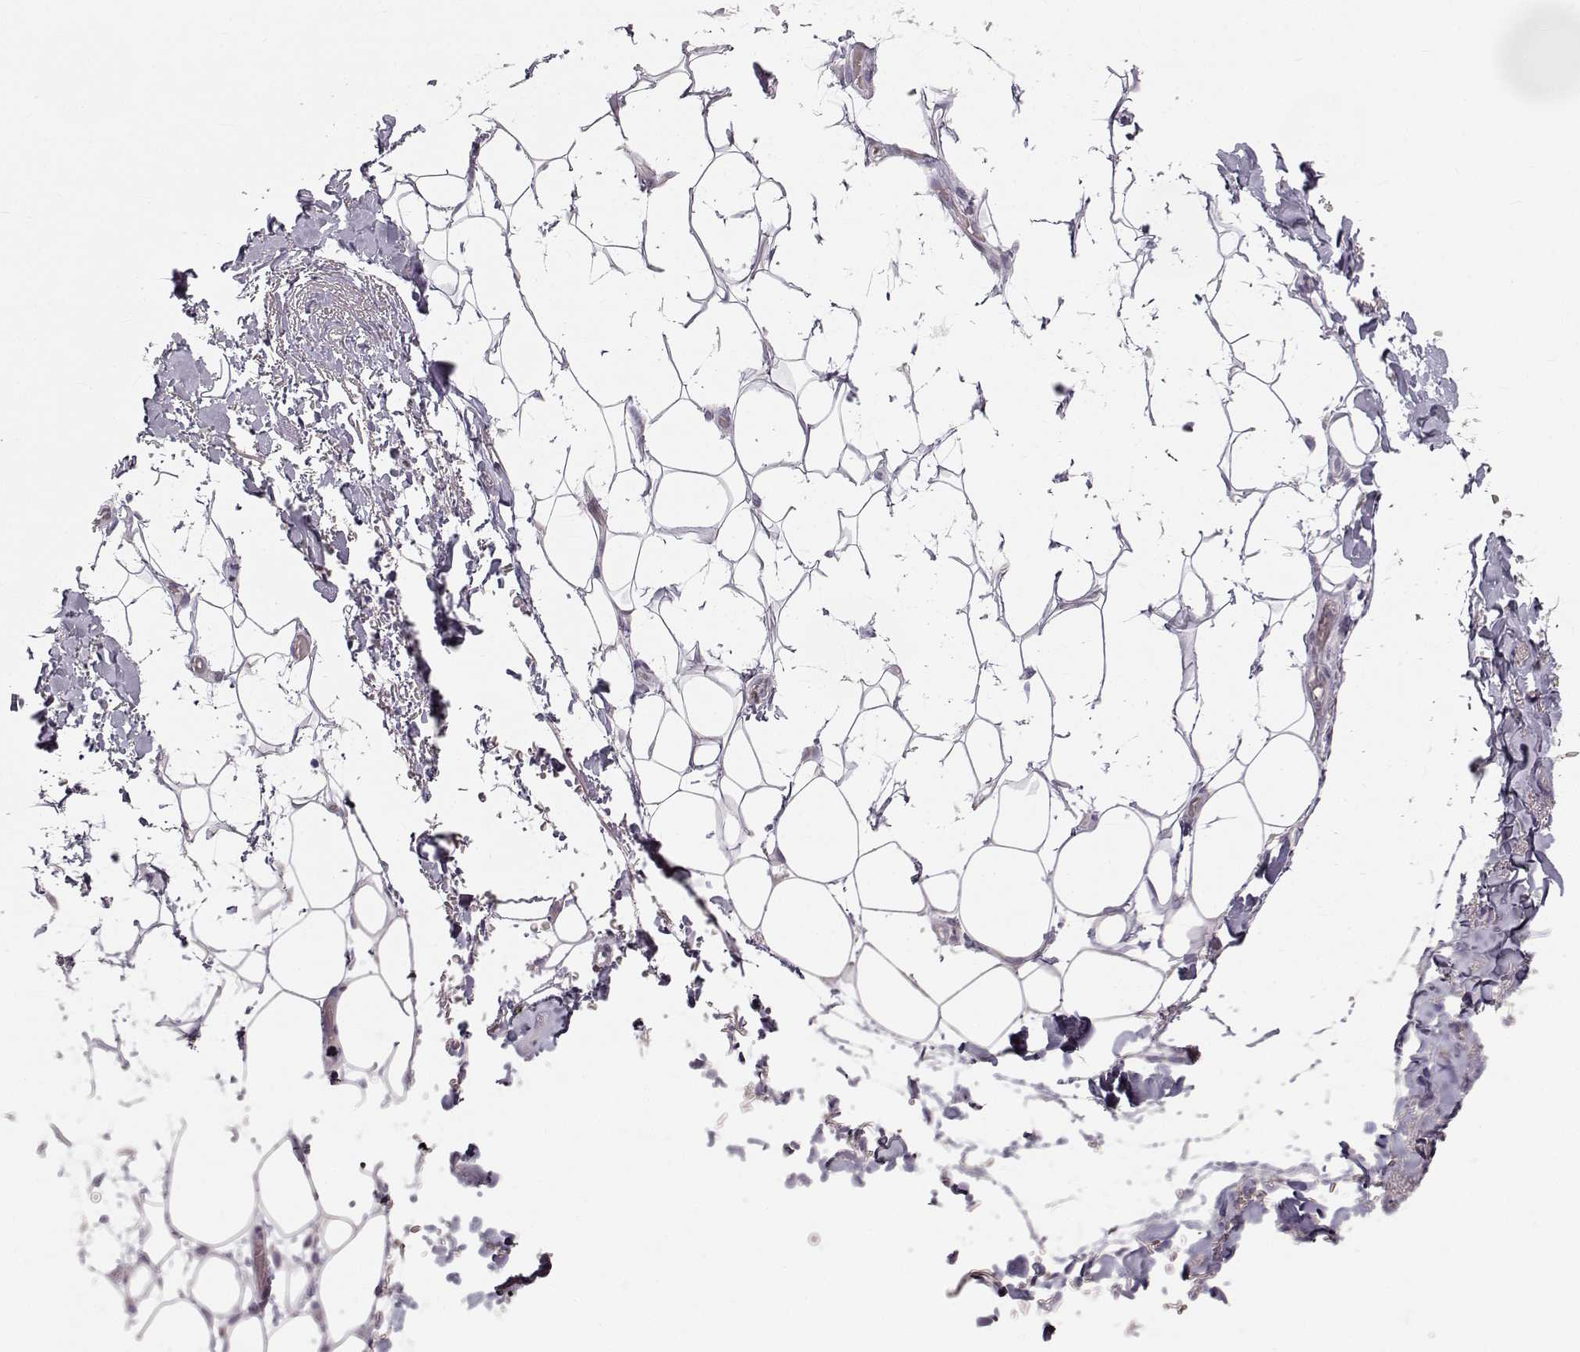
{"staining": {"intensity": "negative", "quantity": "none", "location": "none"}, "tissue": "adipose tissue", "cell_type": "Adipocytes", "image_type": "normal", "snomed": [{"axis": "morphology", "description": "Normal tissue, NOS"}, {"axis": "topography", "description": "Anal"}, {"axis": "topography", "description": "Peripheral nerve tissue"}], "caption": "This is a histopathology image of immunohistochemistry (IHC) staining of unremarkable adipose tissue, which shows no expression in adipocytes. (DAB (3,3'-diaminobenzidine) immunohistochemistry (IHC) visualized using brightfield microscopy, high magnification).", "gene": "OIP5", "patient": {"sex": "male", "age": 53}}